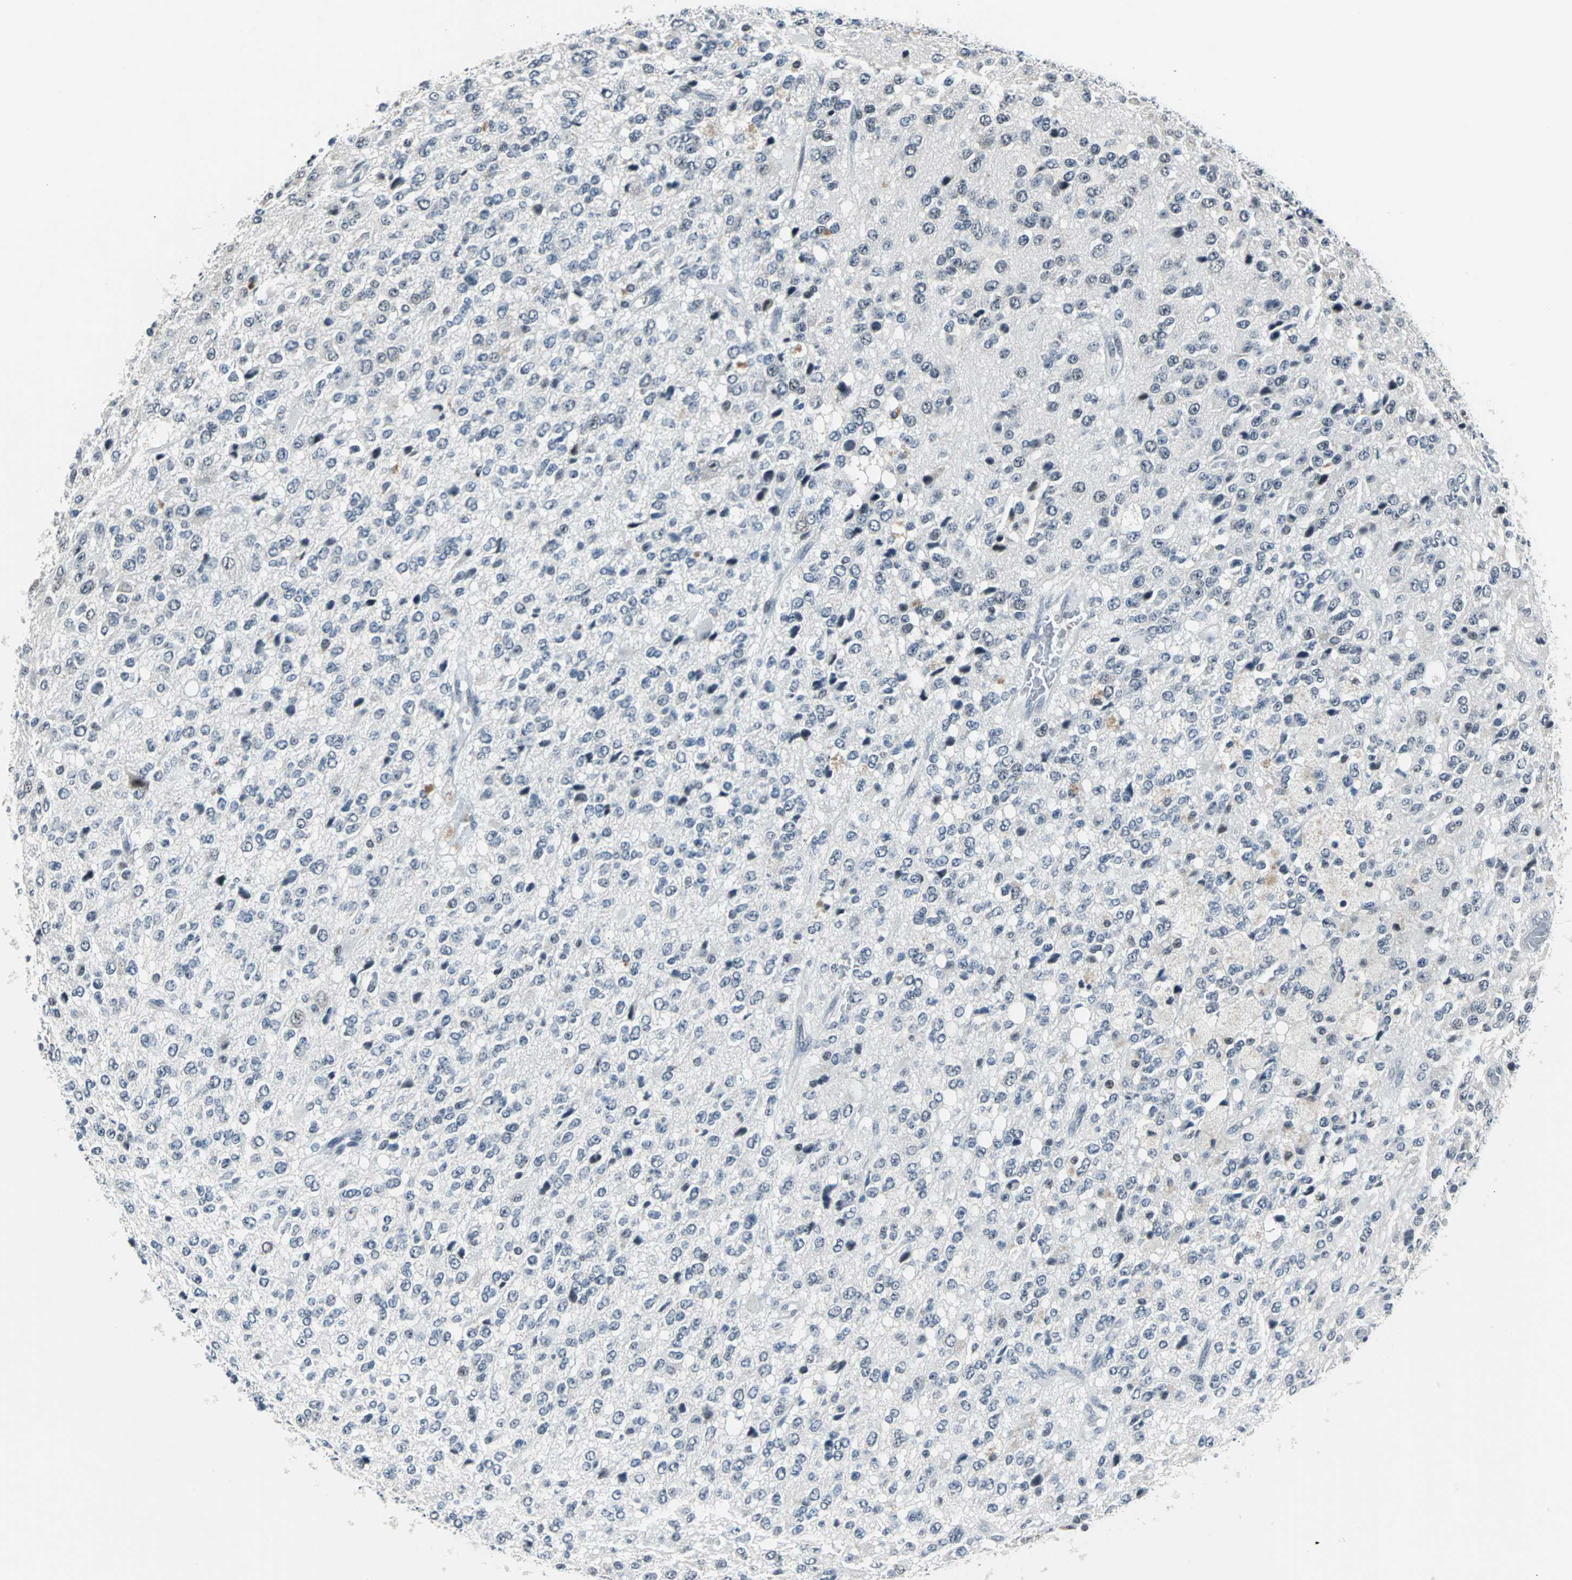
{"staining": {"intensity": "negative", "quantity": "none", "location": "none"}, "tissue": "glioma", "cell_type": "Tumor cells", "image_type": "cancer", "snomed": [{"axis": "morphology", "description": "Glioma, malignant, High grade"}, {"axis": "topography", "description": "pancreas cauda"}], "caption": "IHC image of neoplastic tissue: human glioma stained with DAB (3,3'-diaminobenzidine) exhibits no significant protein staining in tumor cells.", "gene": "USP28", "patient": {"sex": "male", "age": 60}}